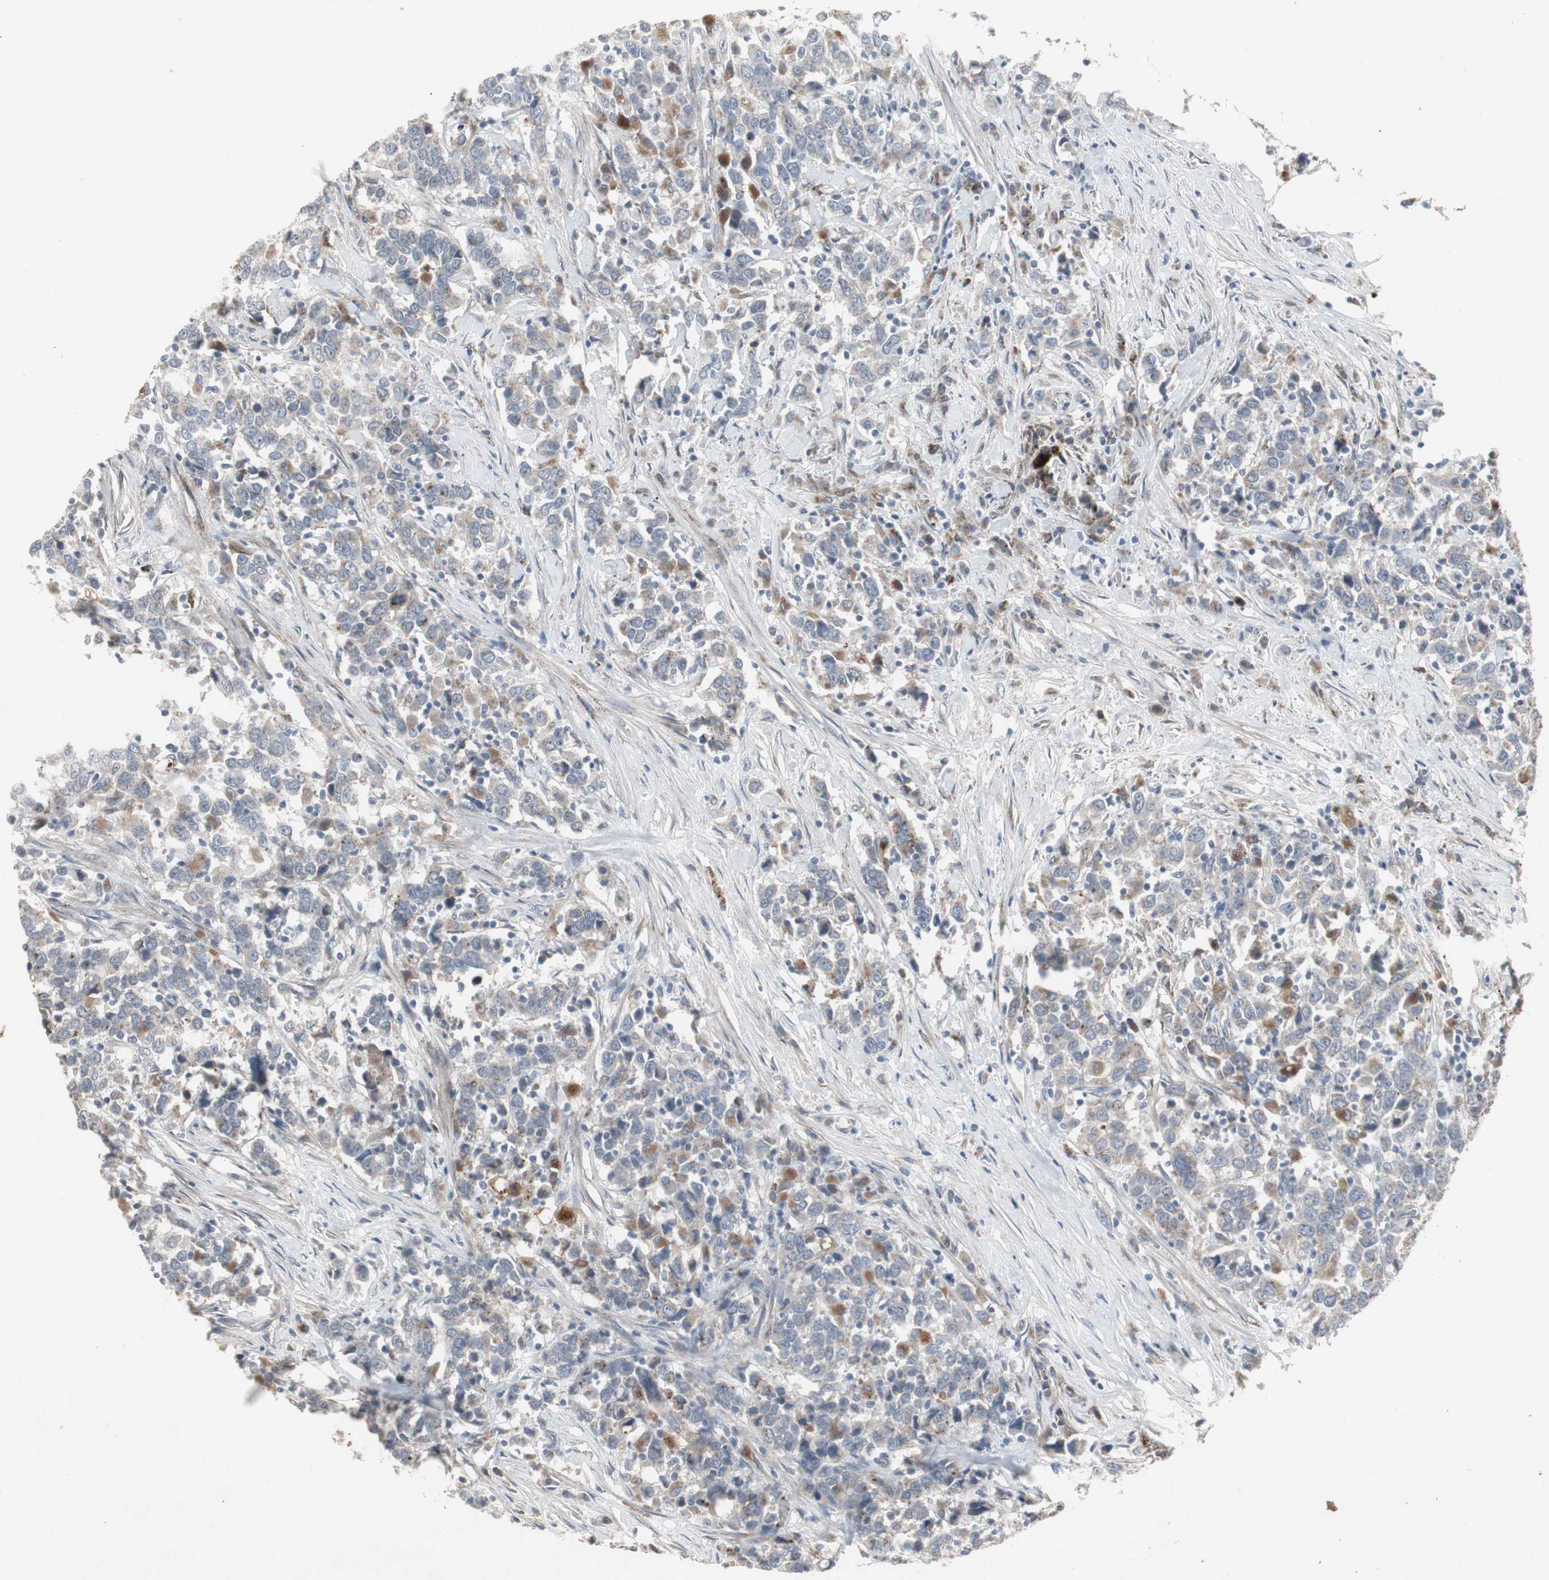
{"staining": {"intensity": "moderate", "quantity": "25%-75%", "location": "cytoplasmic/membranous"}, "tissue": "urothelial cancer", "cell_type": "Tumor cells", "image_type": "cancer", "snomed": [{"axis": "morphology", "description": "Urothelial carcinoma, High grade"}, {"axis": "topography", "description": "Urinary bladder"}], "caption": "DAB (3,3'-diaminobenzidine) immunohistochemical staining of human urothelial carcinoma (high-grade) demonstrates moderate cytoplasmic/membranous protein positivity in about 25%-75% of tumor cells. Using DAB (brown) and hematoxylin (blue) stains, captured at high magnification using brightfield microscopy.", "gene": "GBA1", "patient": {"sex": "male", "age": 61}}